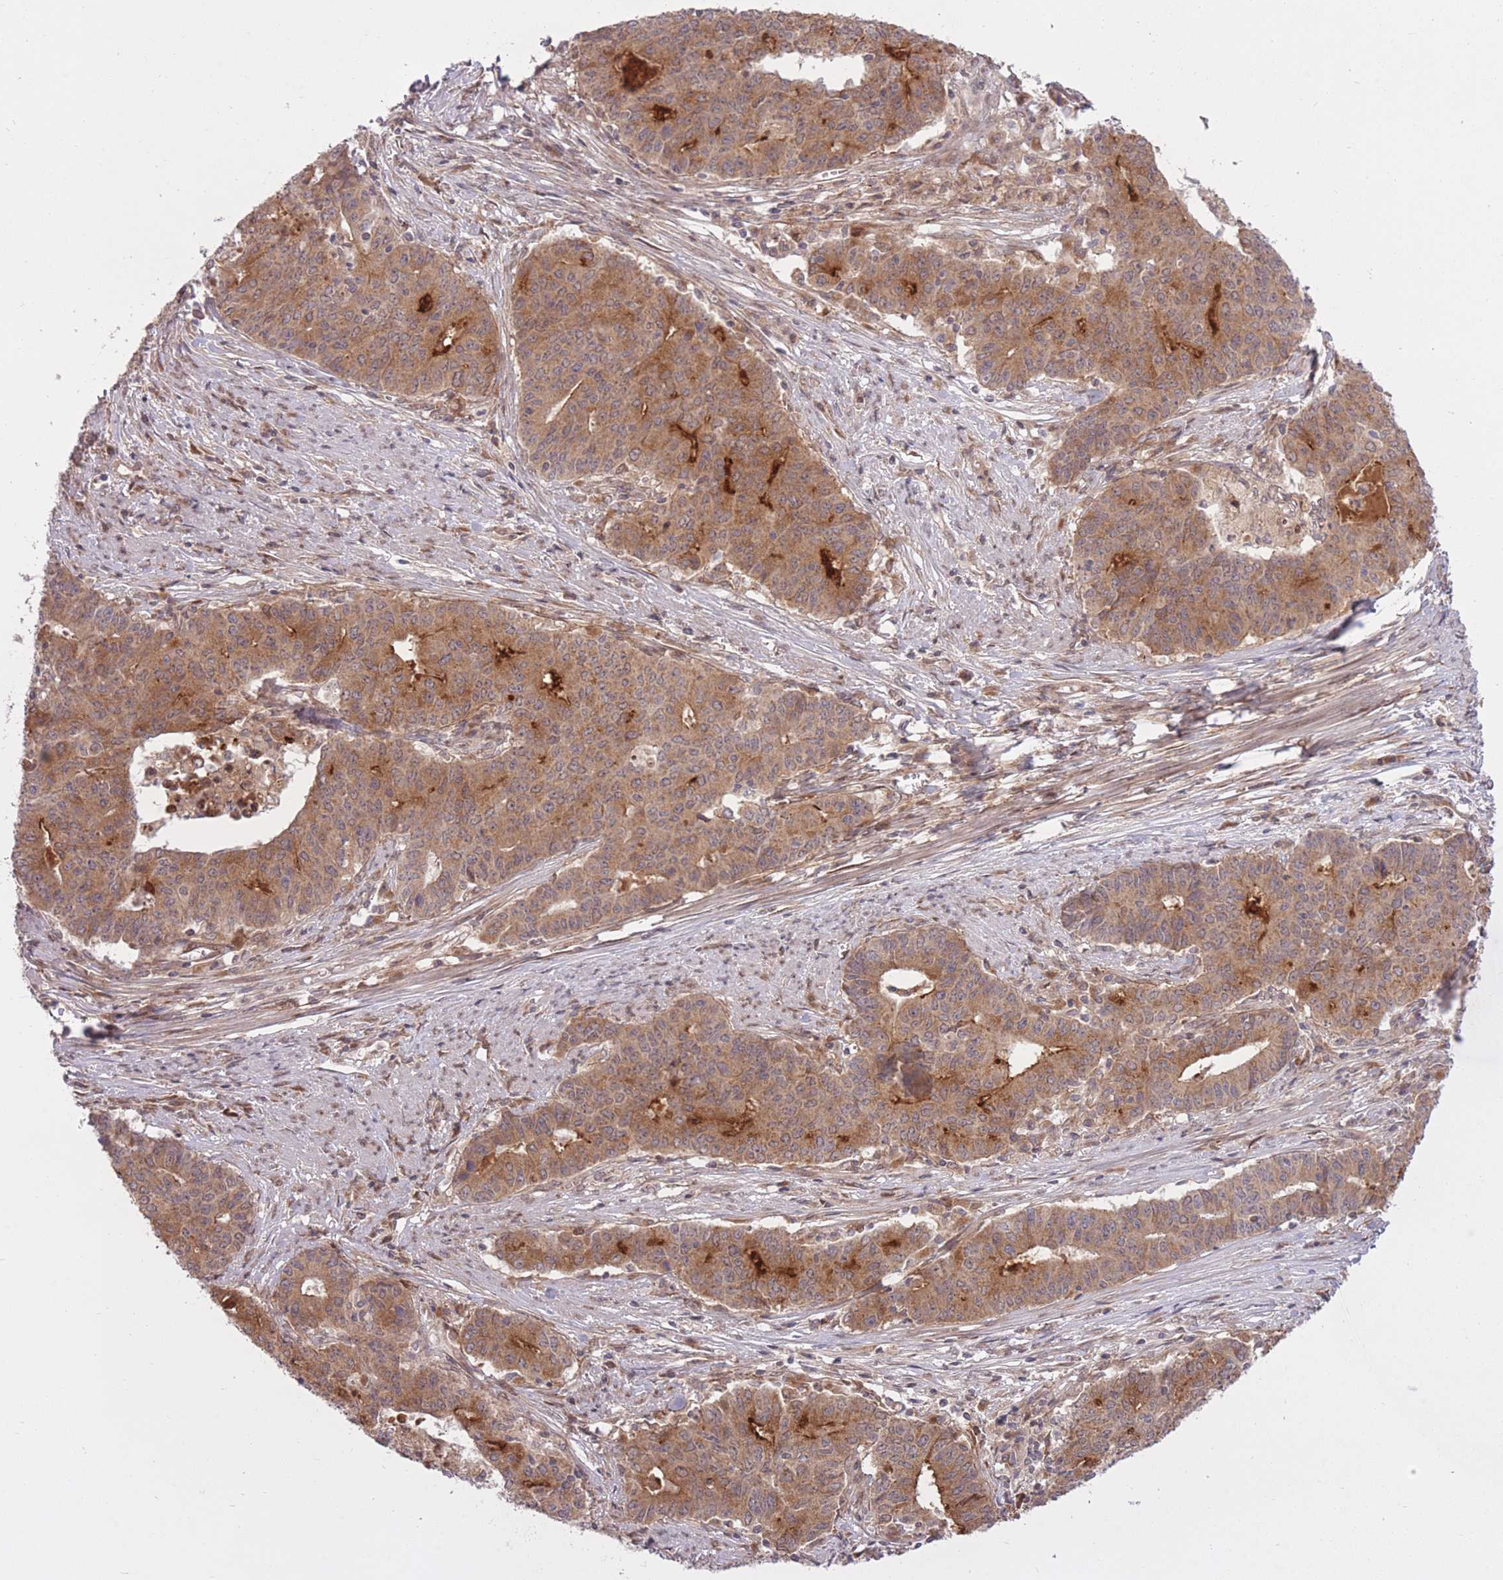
{"staining": {"intensity": "moderate", "quantity": ">75%", "location": "cytoplasmic/membranous"}, "tissue": "endometrial cancer", "cell_type": "Tumor cells", "image_type": "cancer", "snomed": [{"axis": "morphology", "description": "Adenocarcinoma, NOS"}, {"axis": "topography", "description": "Endometrium"}], "caption": "Immunohistochemistry (IHC) micrograph of neoplastic tissue: human endometrial cancer stained using immunohistochemistry exhibits medium levels of moderate protein expression localized specifically in the cytoplasmic/membranous of tumor cells, appearing as a cytoplasmic/membranous brown color.", "gene": "ZNF391", "patient": {"sex": "female", "age": 59}}